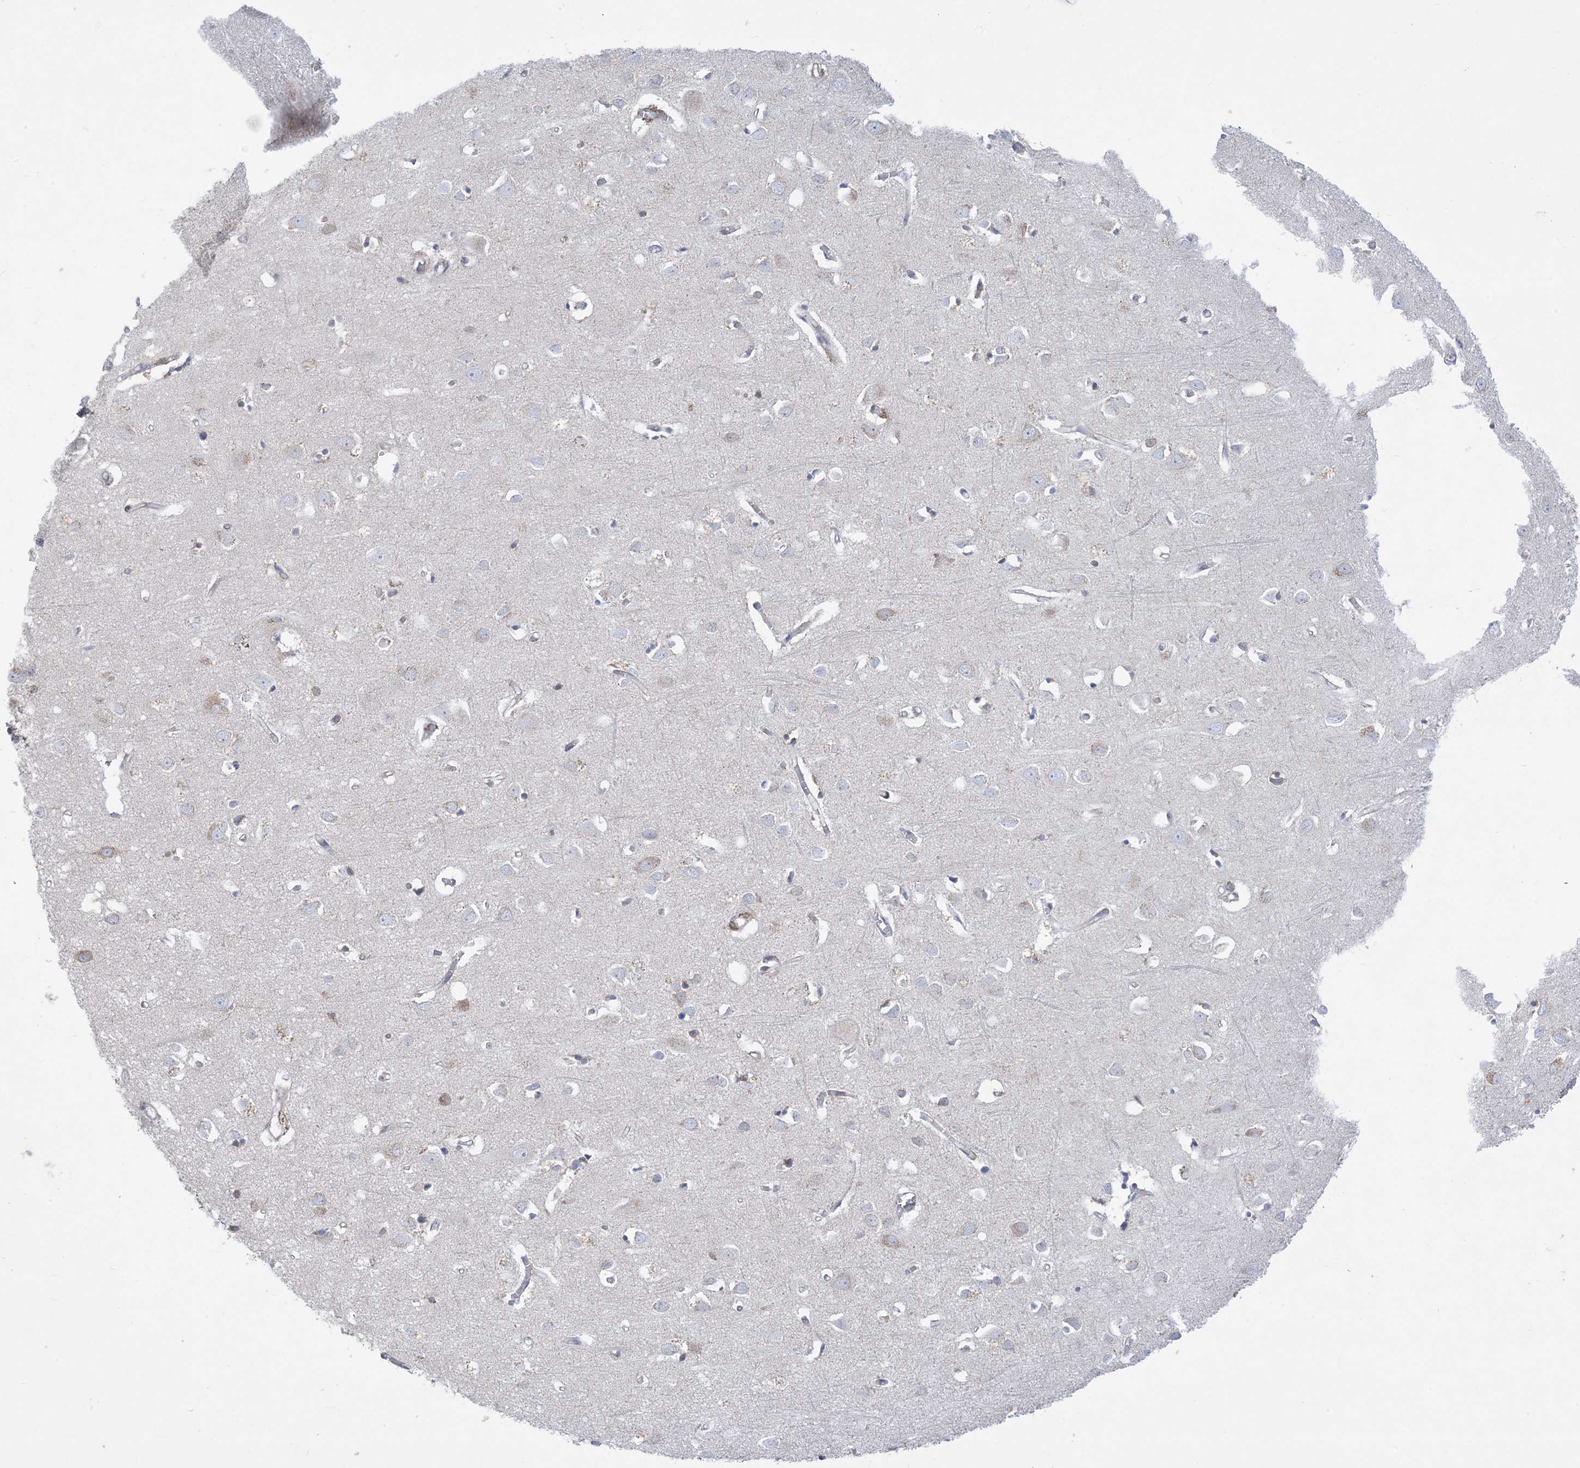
{"staining": {"intensity": "negative", "quantity": "none", "location": "none"}, "tissue": "cerebral cortex", "cell_type": "Endothelial cells", "image_type": "normal", "snomed": [{"axis": "morphology", "description": "Normal tissue, NOS"}, {"axis": "topography", "description": "Cerebral cortex"}], "caption": "This is an immunohistochemistry photomicrograph of normal cerebral cortex. There is no positivity in endothelial cells.", "gene": "SLAMF9", "patient": {"sex": "female", "age": 64}}